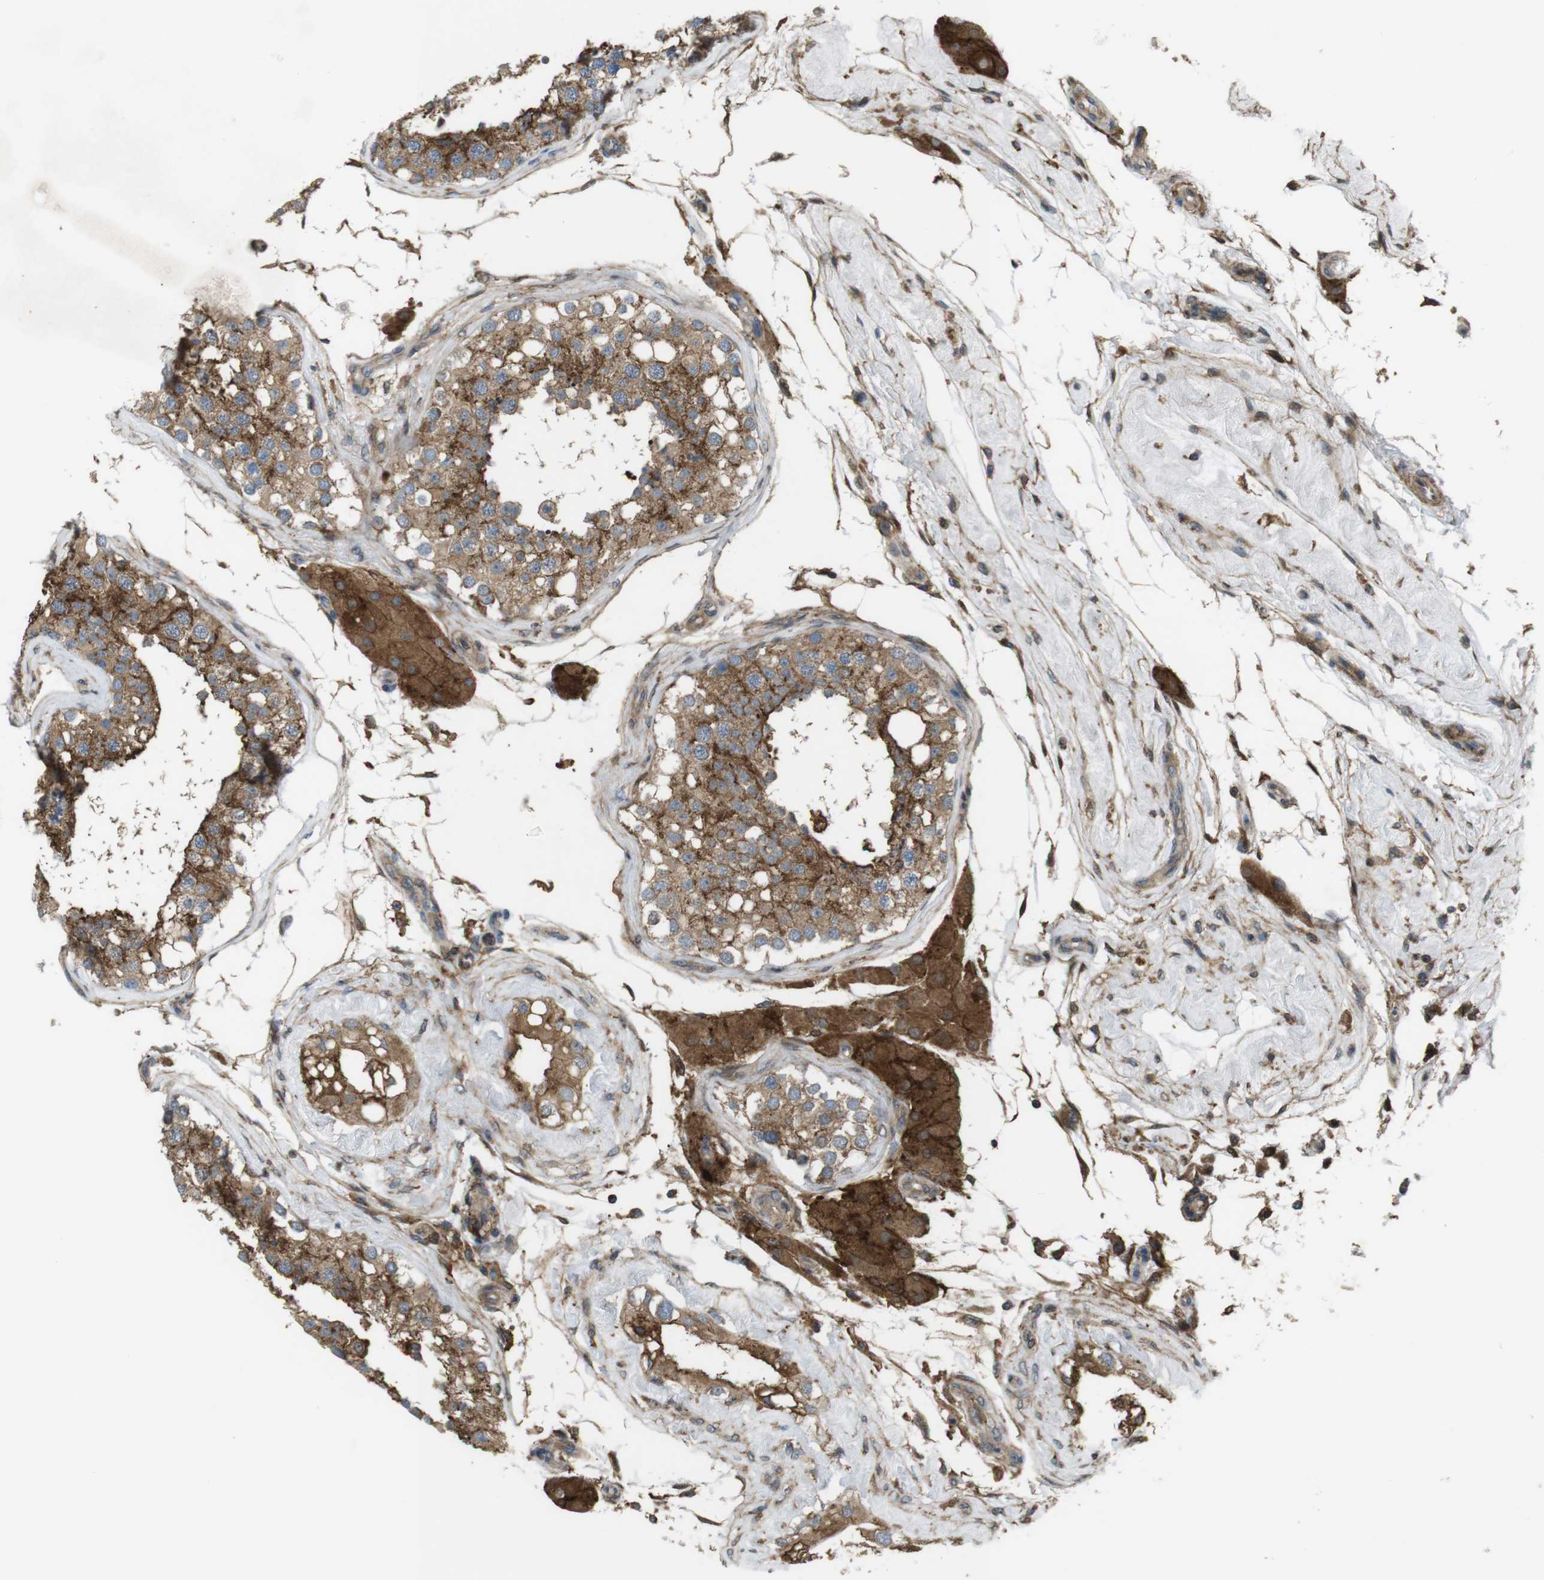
{"staining": {"intensity": "moderate", "quantity": ">75%", "location": "cytoplasmic/membranous"}, "tissue": "testis", "cell_type": "Cells in seminiferous ducts", "image_type": "normal", "snomed": [{"axis": "morphology", "description": "Normal tissue, NOS"}, {"axis": "topography", "description": "Testis"}], "caption": "Protein analysis of unremarkable testis exhibits moderate cytoplasmic/membranous expression in about >75% of cells in seminiferous ducts.", "gene": "DDAH2", "patient": {"sex": "male", "age": 68}}